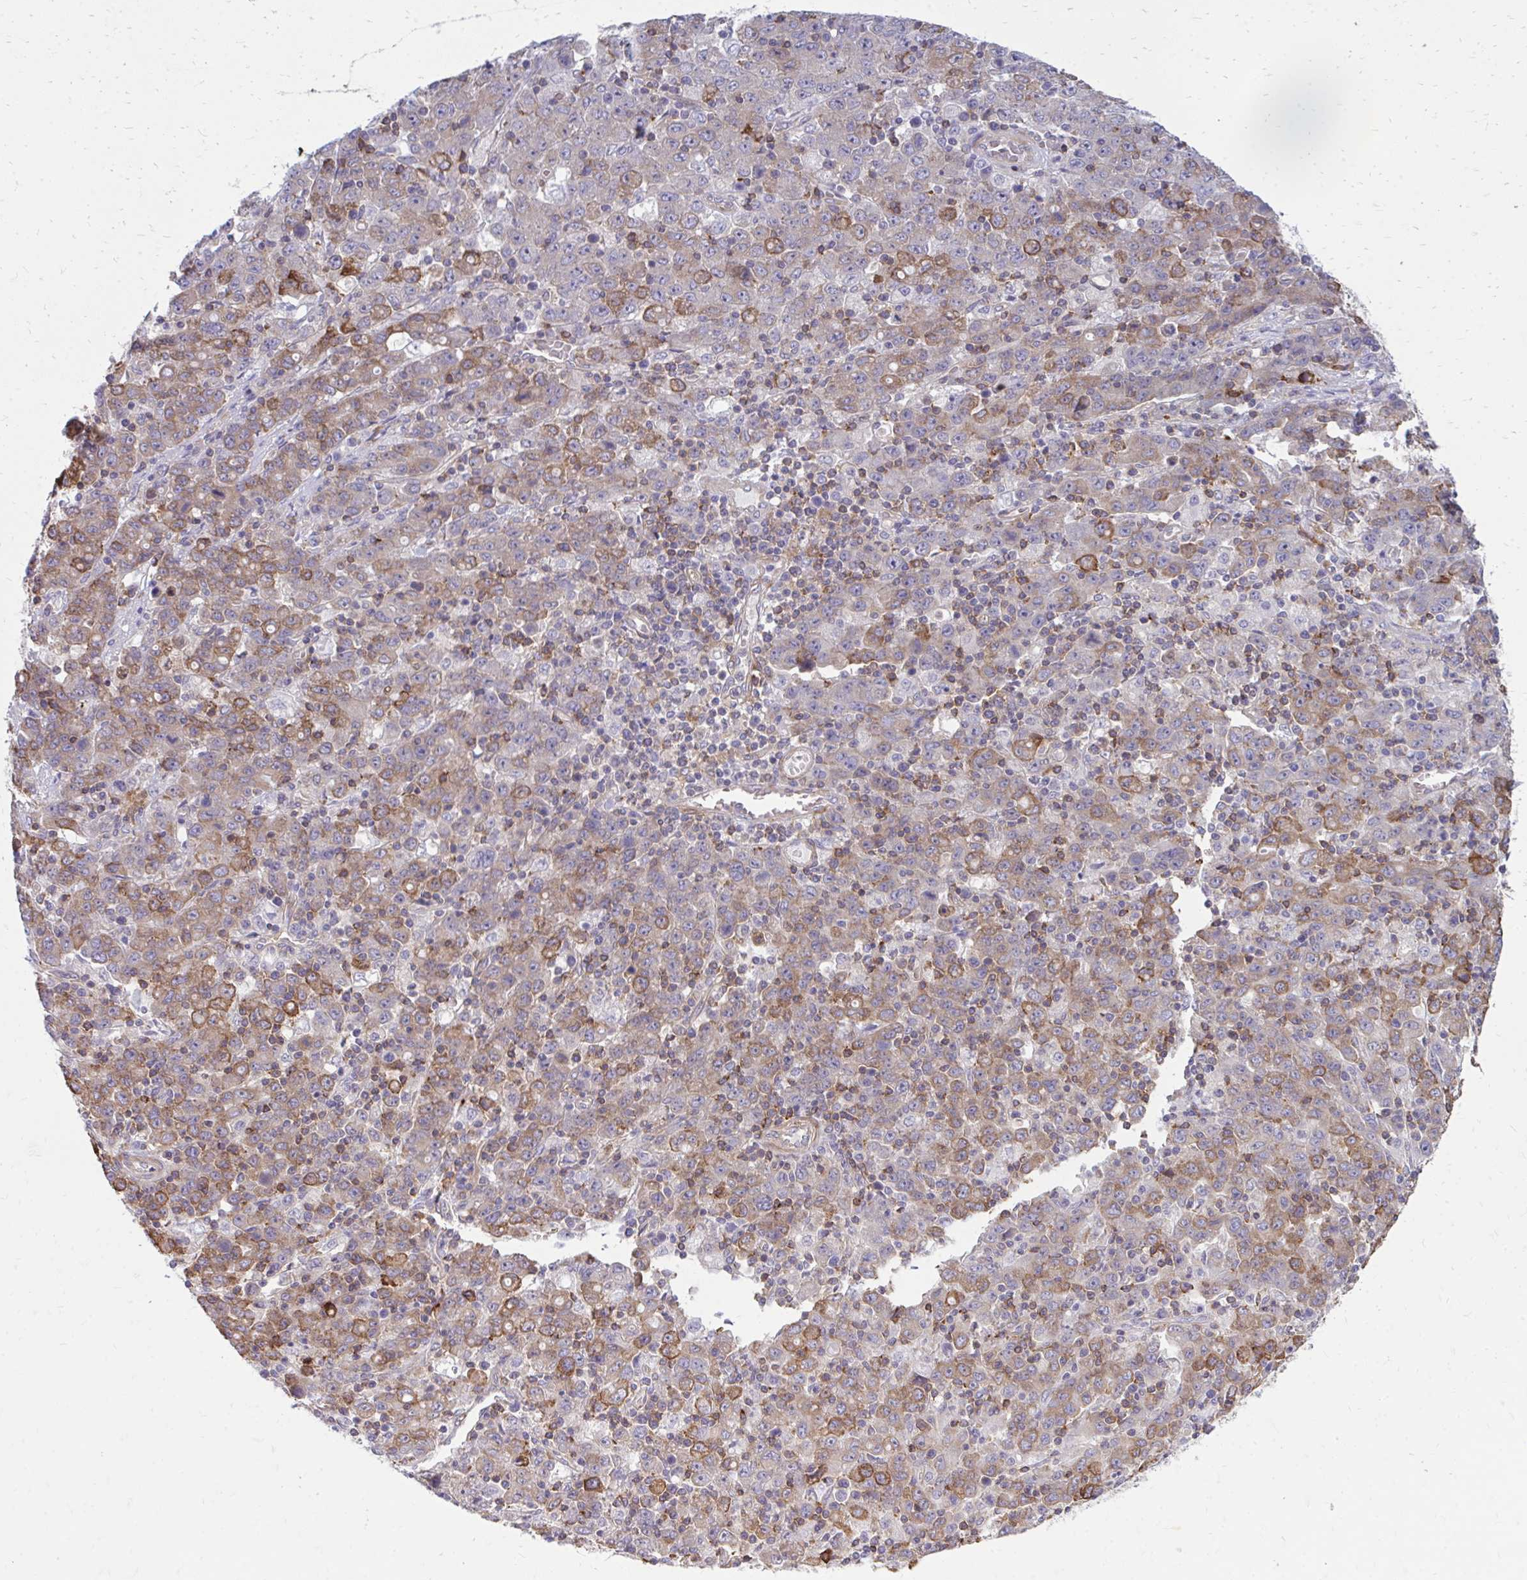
{"staining": {"intensity": "moderate", "quantity": "25%-75%", "location": "cytoplasmic/membranous"}, "tissue": "stomach cancer", "cell_type": "Tumor cells", "image_type": "cancer", "snomed": [{"axis": "morphology", "description": "Adenocarcinoma, NOS"}, {"axis": "topography", "description": "Stomach, upper"}], "caption": "A photomicrograph of human adenocarcinoma (stomach) stained for a protein exhibits moderate cytoplasmic/membranous brown staining in tumor cells. (DAB (3,3'-diaminobenzidine) = brown stain, brightfield microscopy at high magnification).", "gene": "ASAP1", "patient": {"sex": "male", "age": 69}}